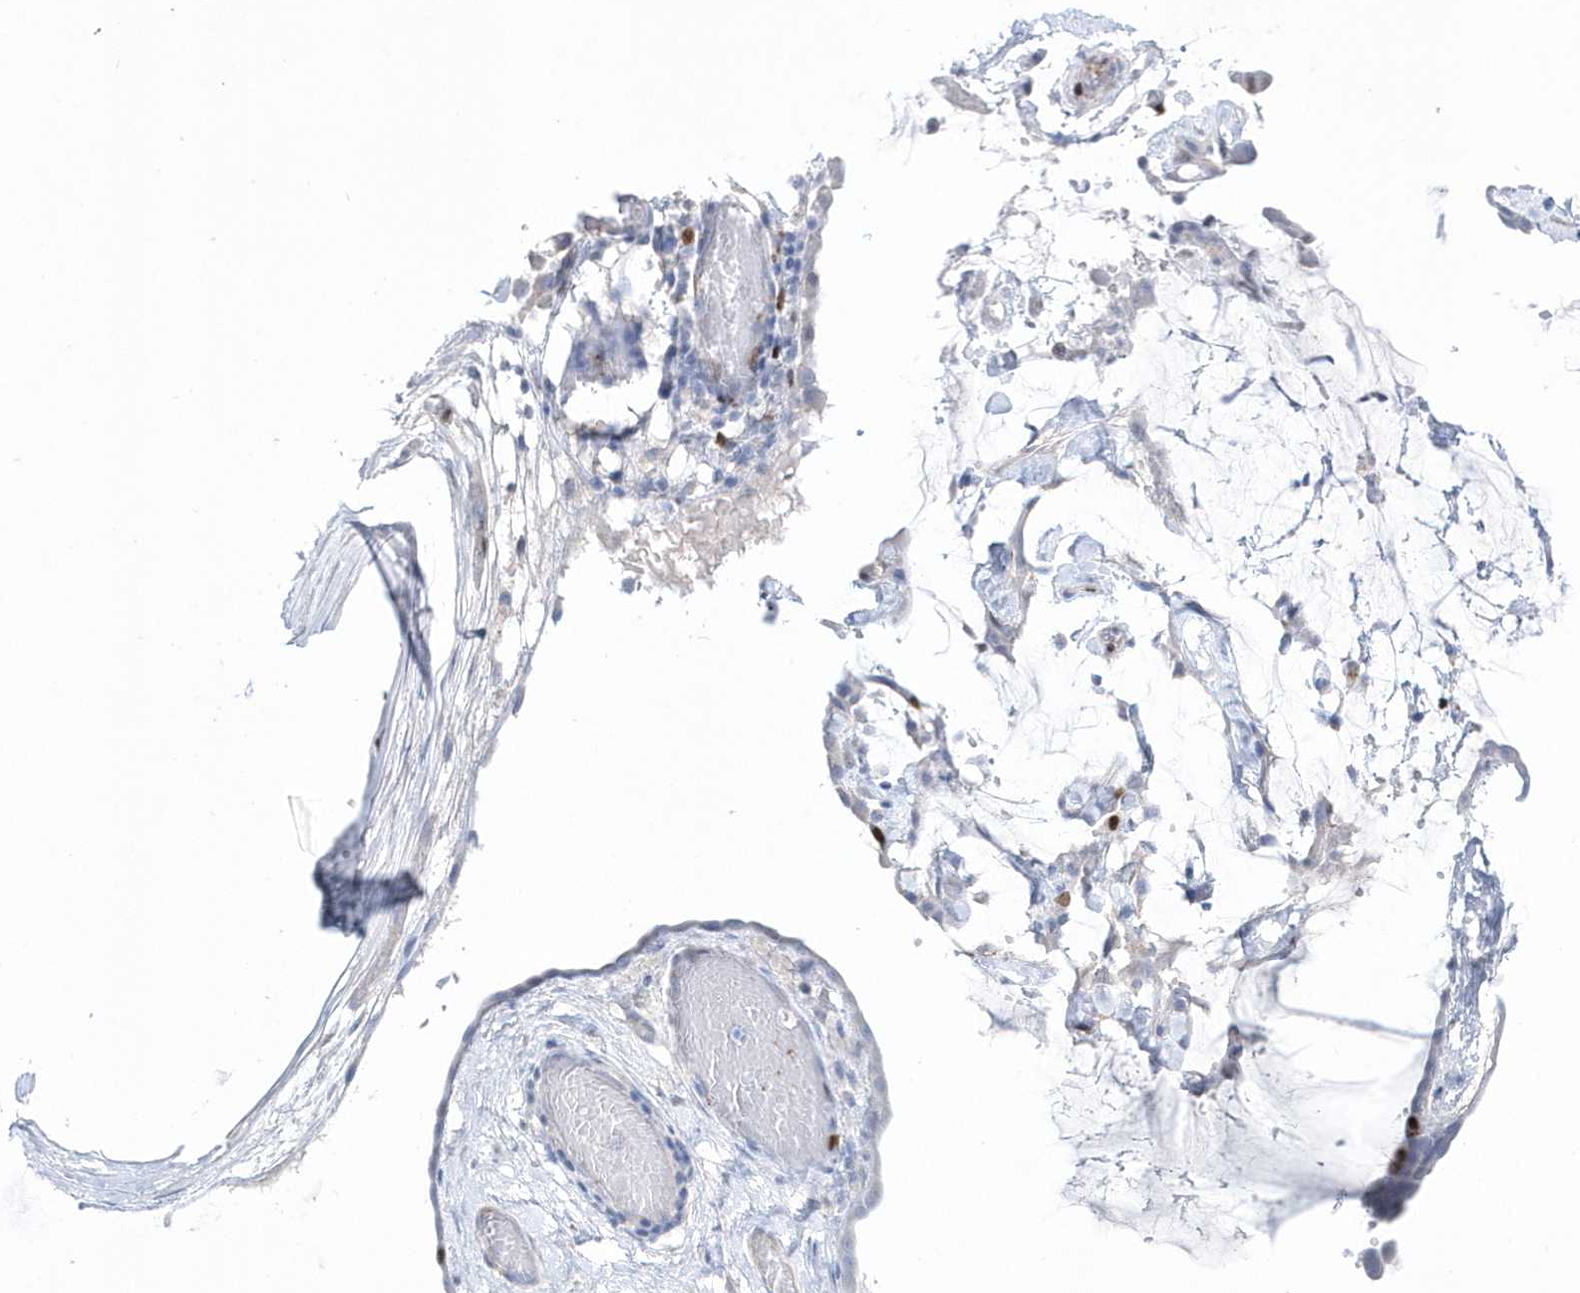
{"staining": {"intensity": "negative", "quantity": "none", "location": "none"}, "tissue": "ovarian cancer", "cell_type": "Tumor cells", "image_type": "cancer", "snomed": [{"axis": "morphology", "description": "Cystadenocarcinoma, mucinous, NOS"}, {"axis": "topography", "description": "Ovary"}], "caption": "The photomicrograph exhibits no significant positivity in tumor cells of ovarian mucinous cystadenocarcinoma.", "gene": "TMCO6", "patient": {"sex": "female", "age": 39}}